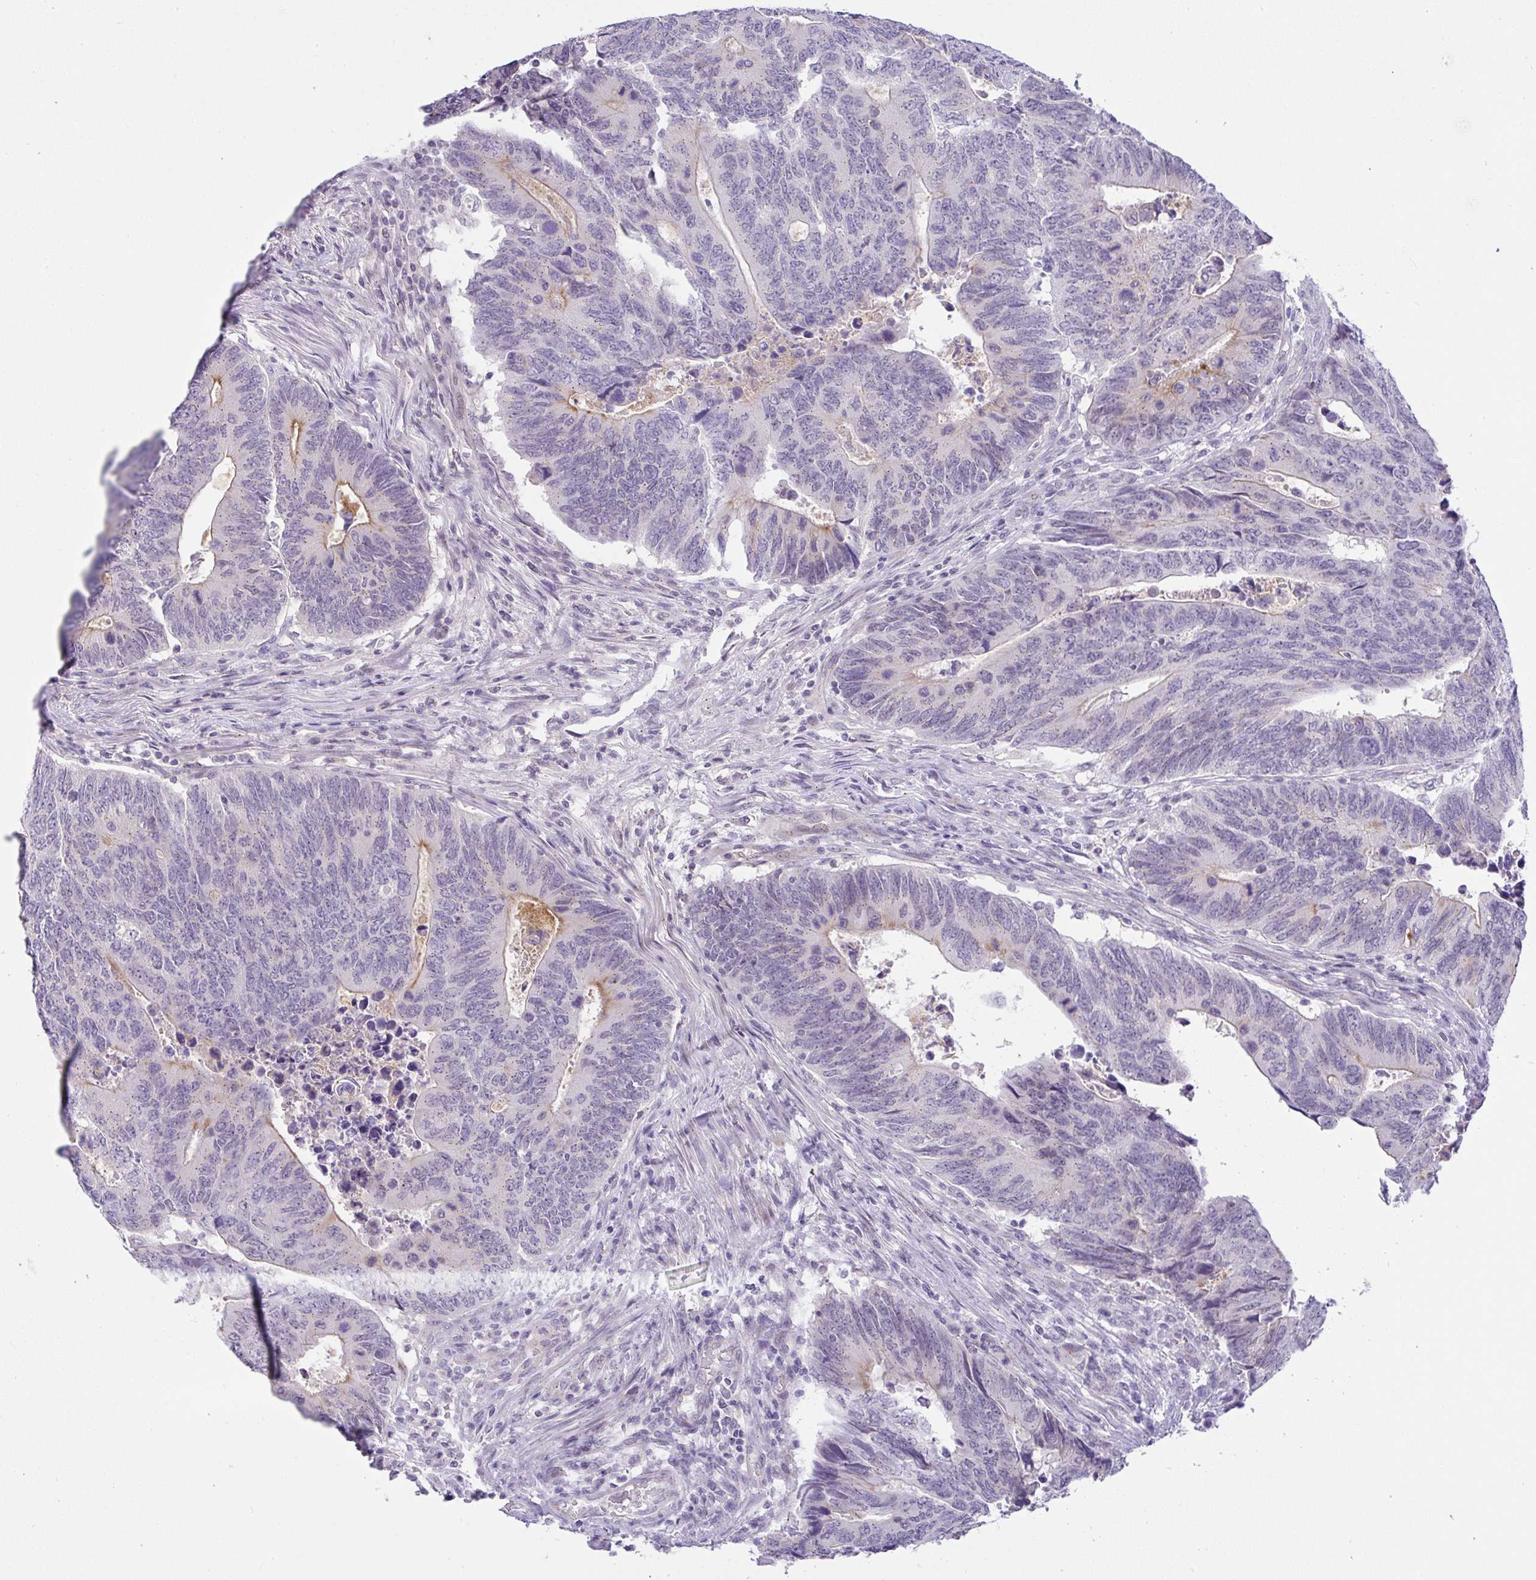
{"staining": {"intensity": "weak", "quantity": "<25%", "location": "cytoplasmic/membranous"}, "tissue": "colorectal cancer", "cell_type": "Tumor cells", "image_type": "cancer", "snomed": [{"axis": "morphology", "description": "Adenocarcinoma, NOS"}, {"axis": "topography", "description": "Colon"}], "caption": "This histopathology image is of colorectal adenocarcinoma stained with immunohistochemistry to label a protein in brown with the nuclei are counter-stained blue. There is no positivity in tumor cells.", "gene": "FAM177A1", "patient": {"sex": "male", "age": 87}}